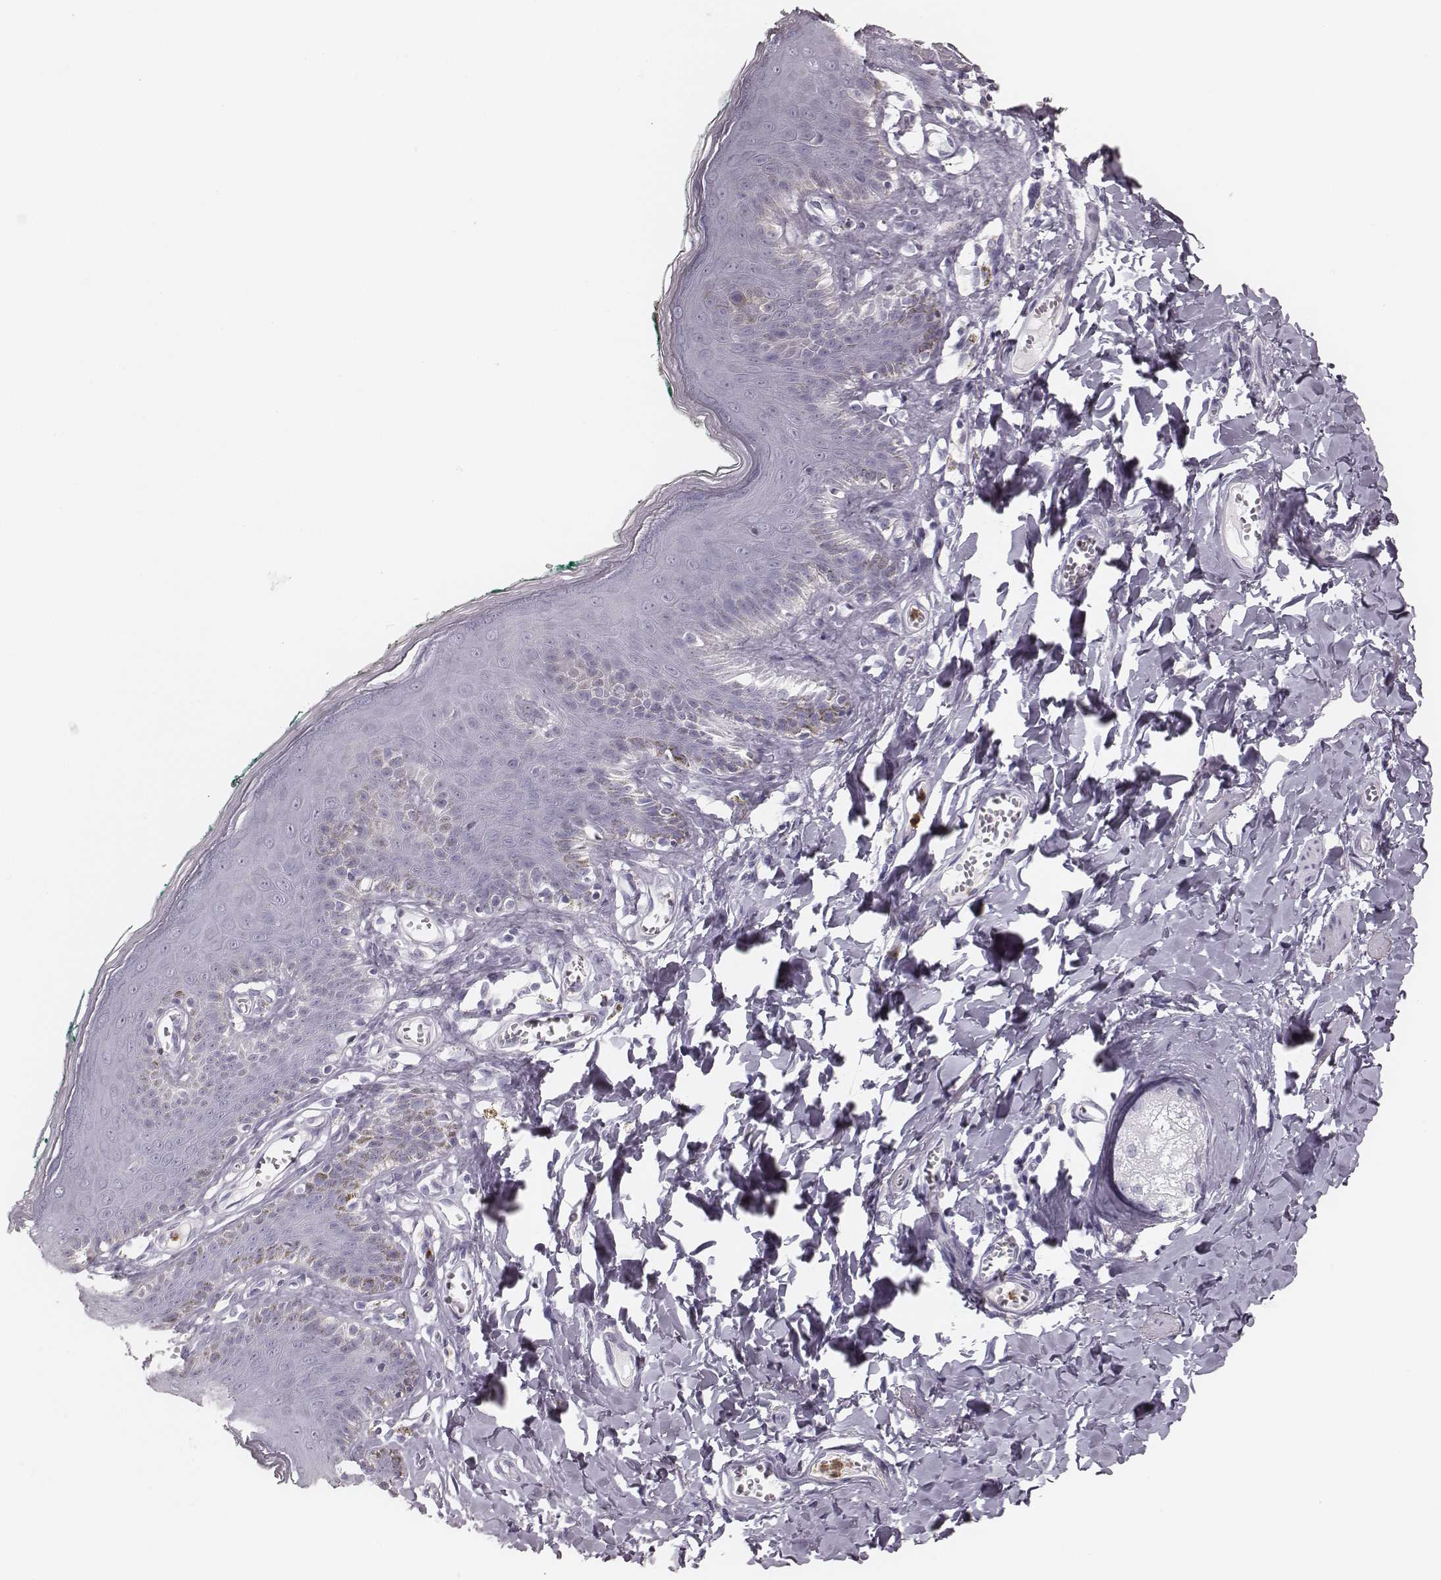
{"staining": {"intensity": "negative", "quantity": "none", "location": "none"}, "tissue": "skin", "cell_type": "Epidermal cells", "image_type": "normal", "snomed": [{"axis": "morphology", "description": "Normal tissue, NOS"}, {"axis": "topography", "description": "Vulva"}, {"axis": "topography", "description": "Peripheral nerve tissue"}], "caption": "The micrograph exhibits no staining of epidermal cells in normal skin.", "gene": "ELANE", "patient": {"sex": "female", "age": 66}}